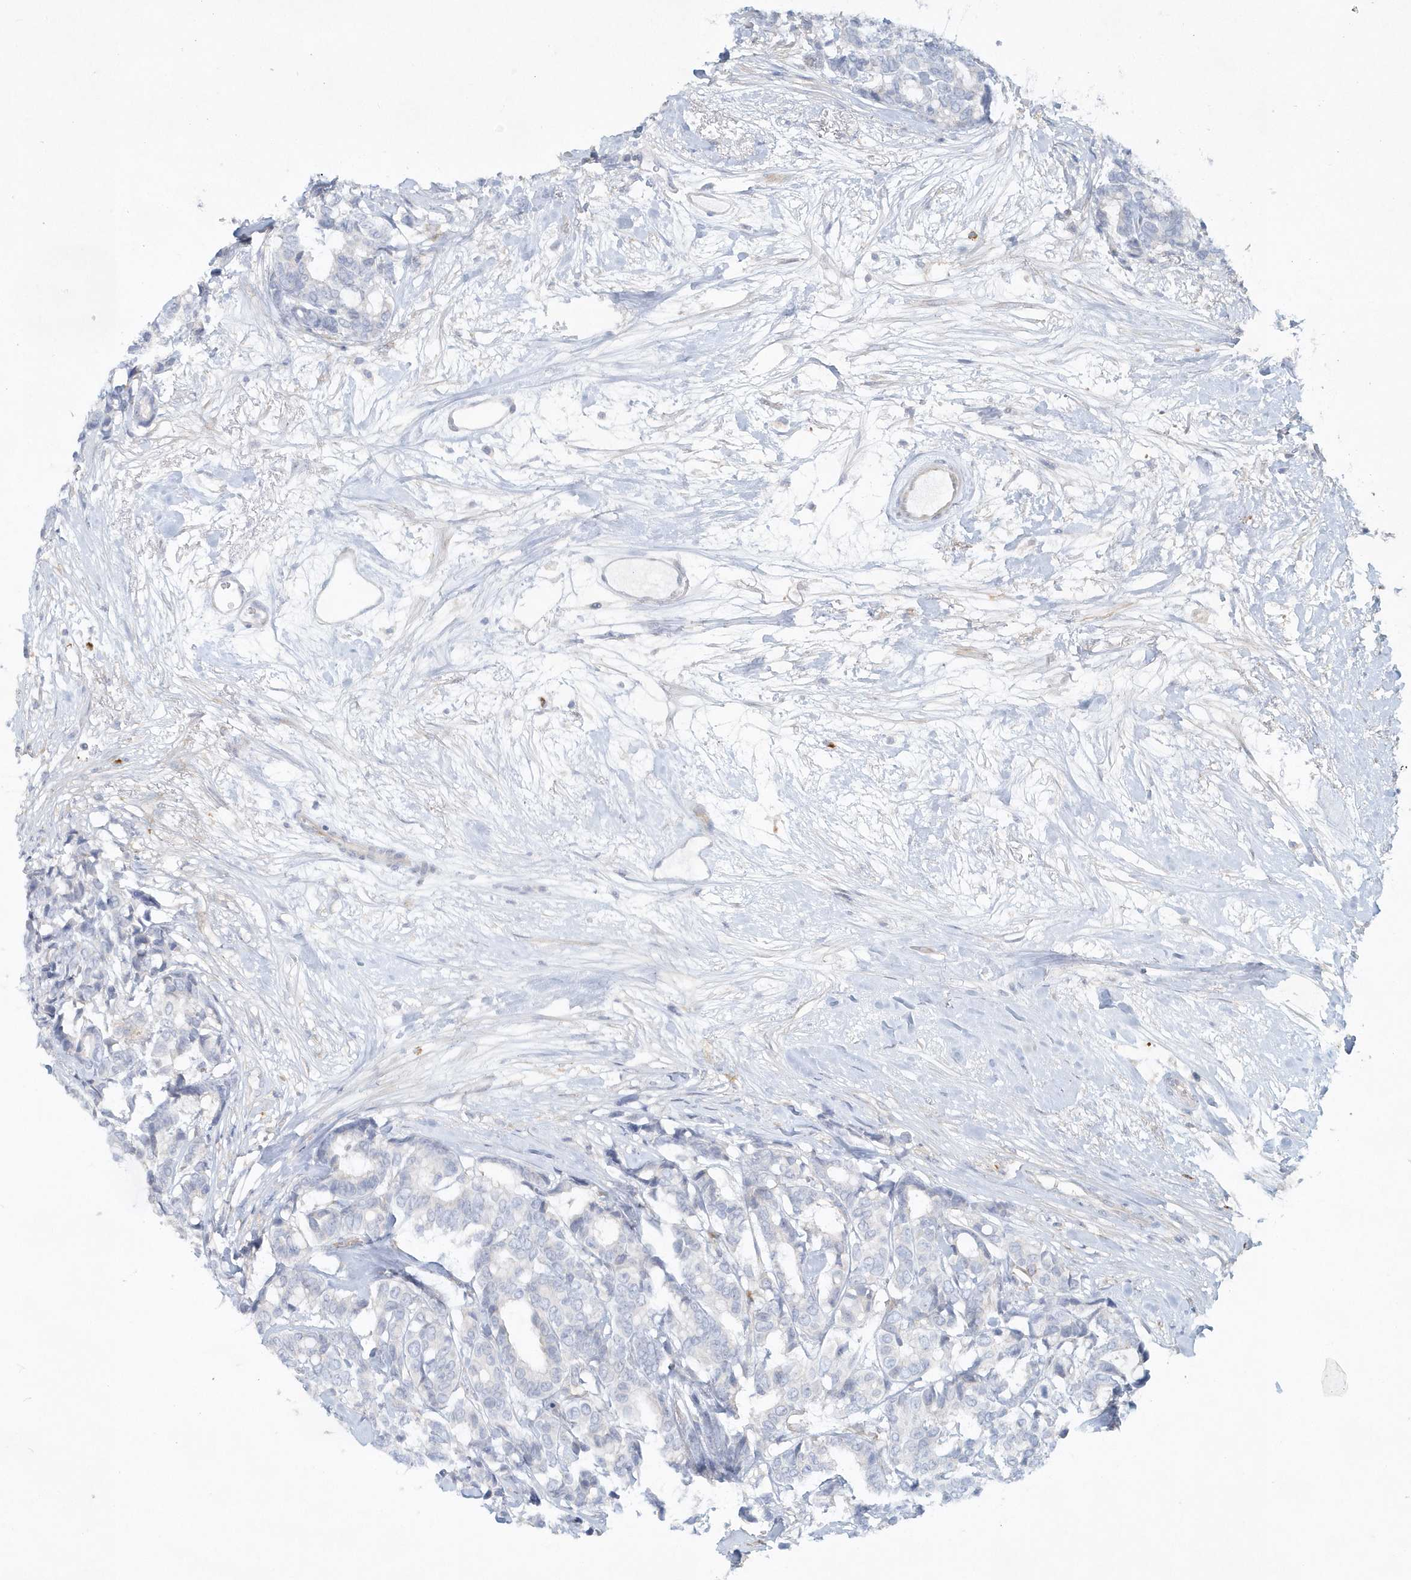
{"staining": {"intensity": "negative", "quantity": "none", "location": "none"}, "tissue": "breast cancer", "cell_type": "Tumor cells", "image_type": "cancer", "snomed": [{"axis": "morphology", "description": "Duct carcinoma"}, {"axis": "topography", "description": "Breast"}], "caption": "Micrograph shows no significant protein positivity in tumor cells of breast cancer (intraductal carcinoma).", "gene": "DNAH1", "patient": {"sex": "female", "age": 87}}